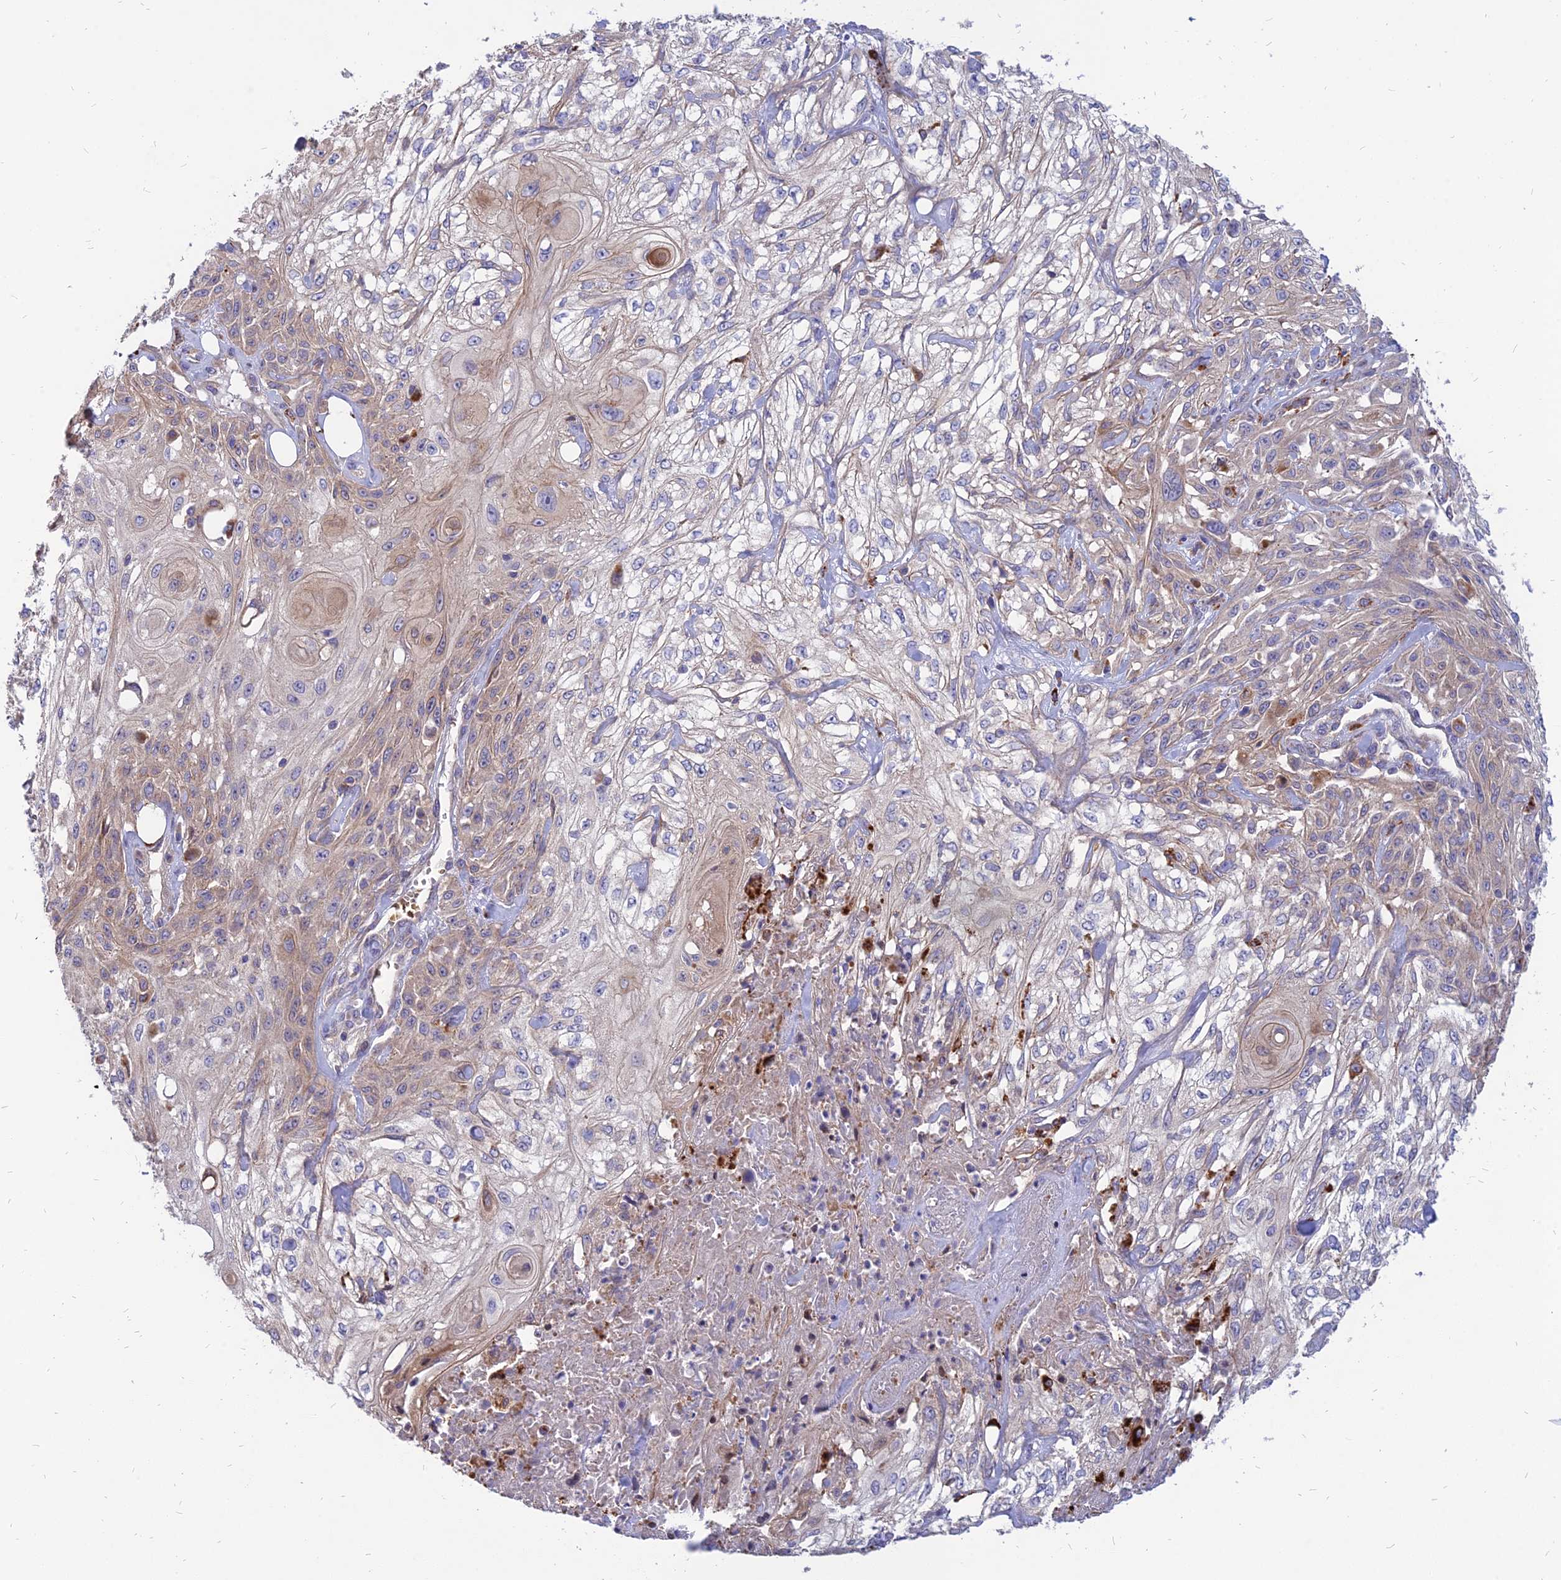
{"staining": {"intensity": "weak", "quantity": "<25%", "location": "cytoplasmic/membranous"}, "tissue": "skin cancer", "cell_type": "Tumor cells", "image_type": "cancer", "snomed": [{"axis": "morphology", "description": "Squamous cell carcinoma, NOS"}, {"axis": "morphology", "description": "Squamous cell carcinoma, metastatic, NOS"}, {"axis": "topography", "description": "Skin"}, {"axis": "topography", "description": "Lymph node"}], "caption": "Immunohistochemistry (IHC) of human skin metastatic squamous cell carcinoma reveals no positivity in tumor cells.", "gene": "PHKA2", "patient": {"sex": "male", "age": 75}}